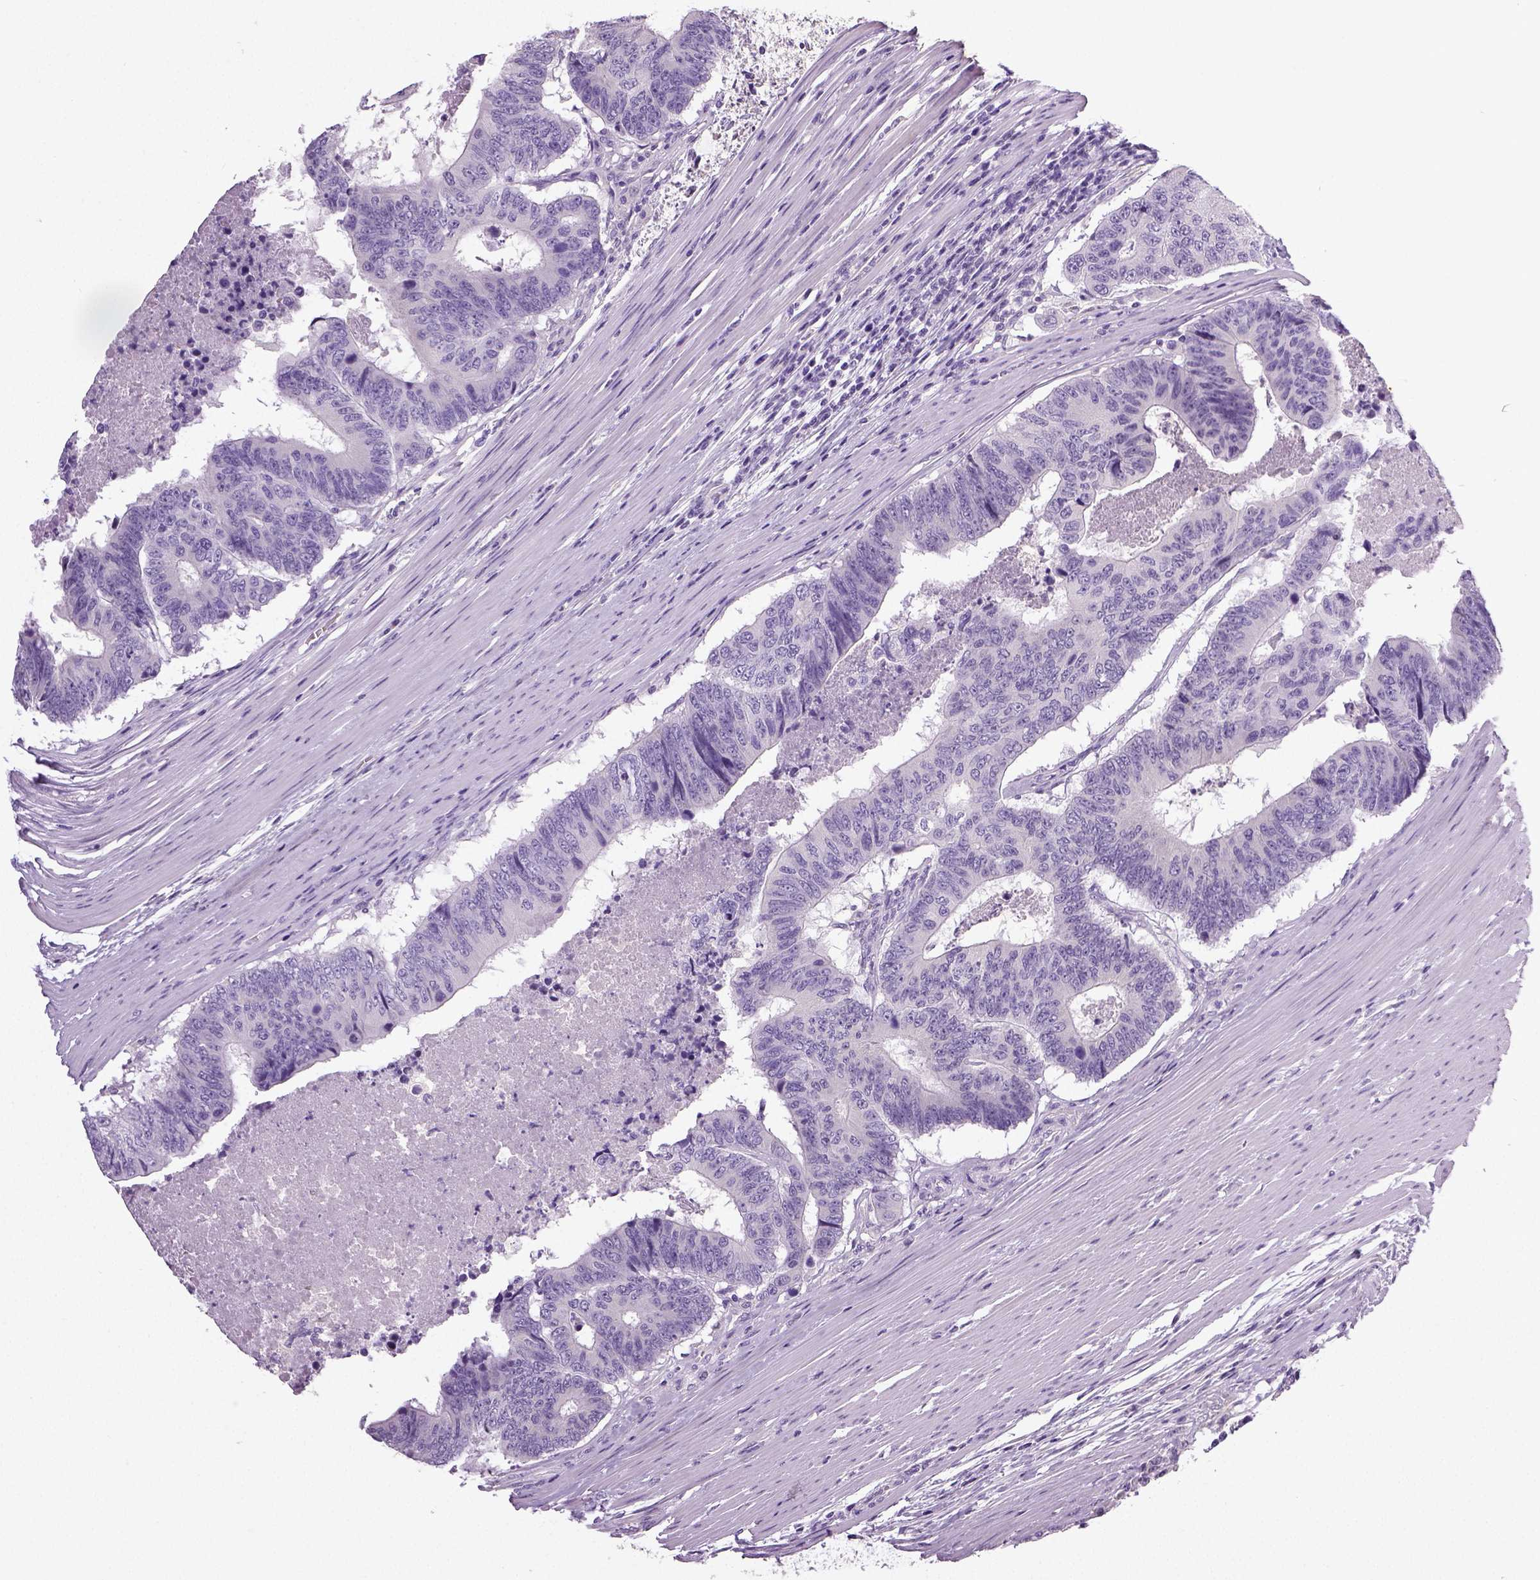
{"staining": {"intensity": "negative", "quantity": "none", "location": "none"}, "tissue": "colorectal cancer", "cell_type": "Tumor cells", "image_type": "cancer", "snomed": [{"axis": "morphology", "description": "Adenocarcinoma, NOS"}, {"axis": "topography", "description": "Colon"}], "caption": "Colorectal adenocarcinoma stained for a protein using IHC demonstrates no staining tumor cells.", "gene": "NECAB2", "patient": {"sex": "female", "age": 48}}